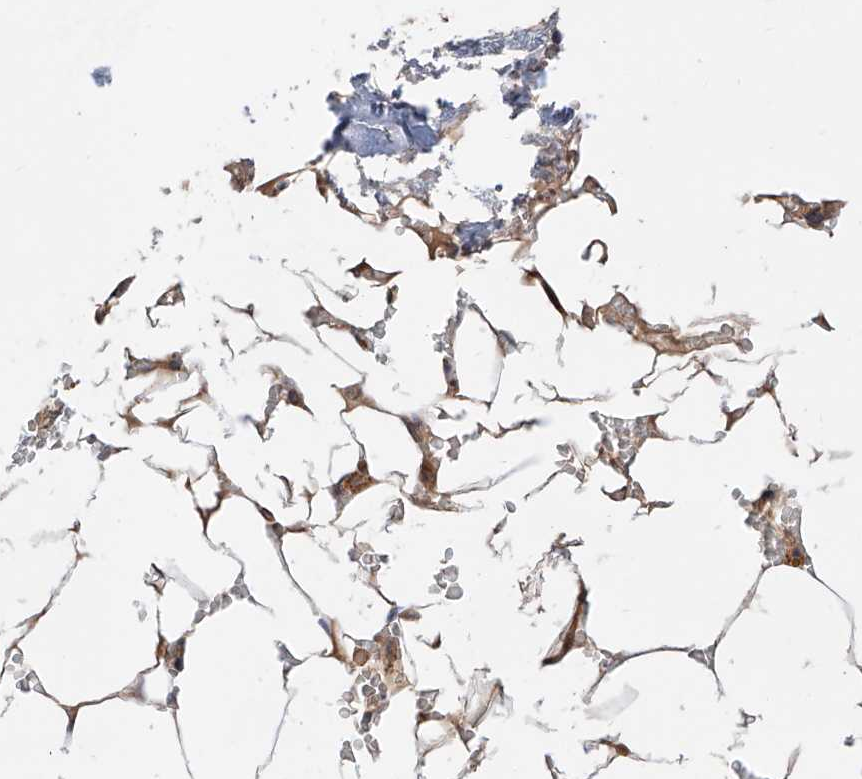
{"staining": {"intensity": "moderate", "quantity": "25%-75%", "location": "cytoplasmic/membranous"}, "tissue": "bone marrow", "cell_type": "Hematopoietic cells", "image_type": "normal", "snomed": [{"axis": "morphology", "description": "Normal tissue, NOS"}, {"axis": "topography", "description": "Bone marrow"}], "caption": "Protein staining of benign bone marrow demonstrates moderate cytoplasmic/membranous expression in about 25%-75% of hematopoietic cells. (Brightfield microscopy of DAB IHC at high magnification).", "gene": "DIRAS3", "patient": {"sex": "male", "age": 70}}